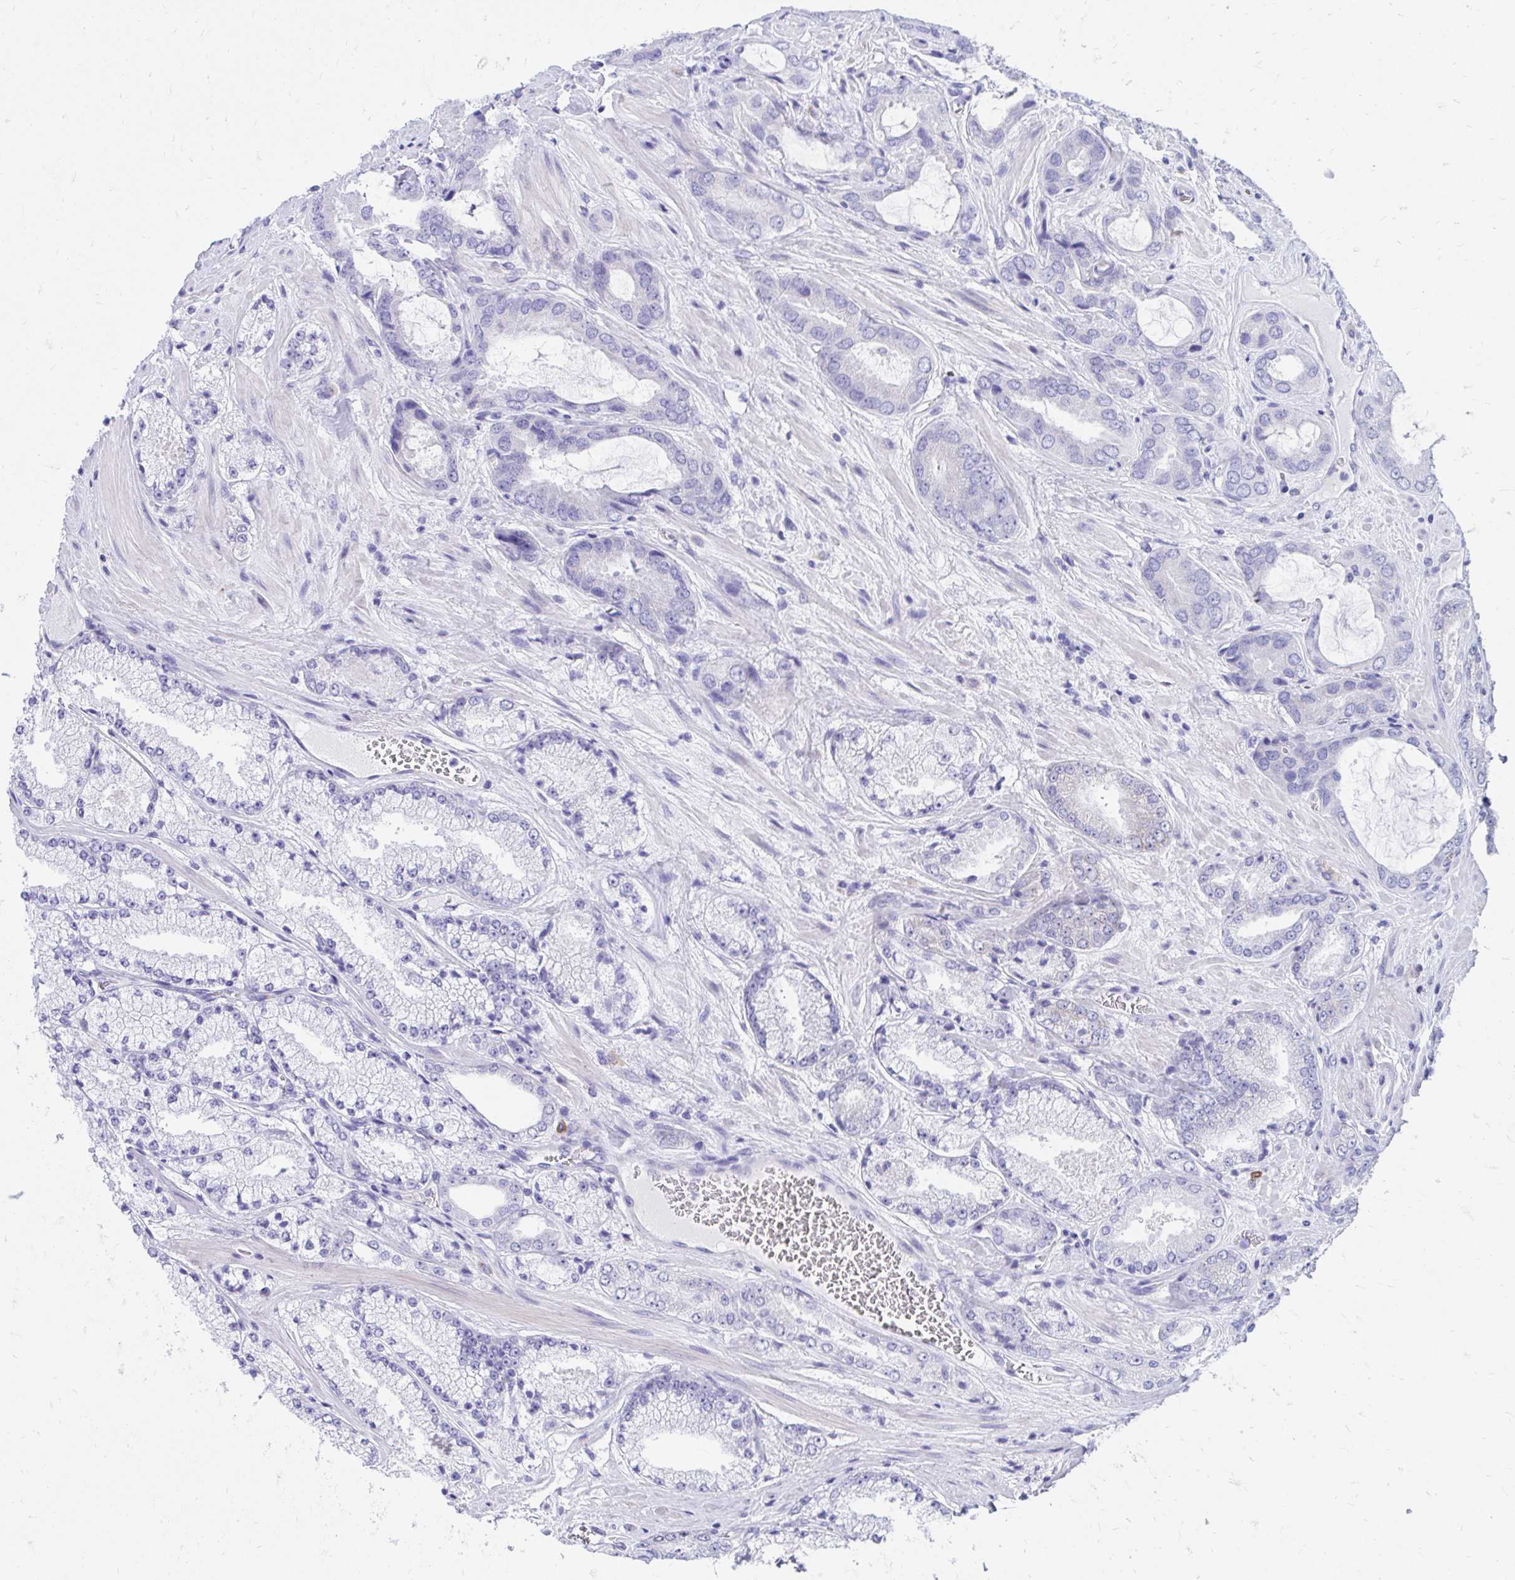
{"staining": {"intensity": "negative", "quantity": "none", "location": "none"}, "tissue": "prostate cancer", "cell_type": "Tumor cells", "image_type": "cancer", "snomed": [{"axis": "morphology", "description": "Adenocarcinoma, High grade"}, {"axis": "topography", "description": "Prostate"}], "caption": "Tumor cells are negative for protein expression in human prostate adenocarcinoma (high-grade).", "gene": "SHISA8", "patient": {"sex": "male", "age": 63}}